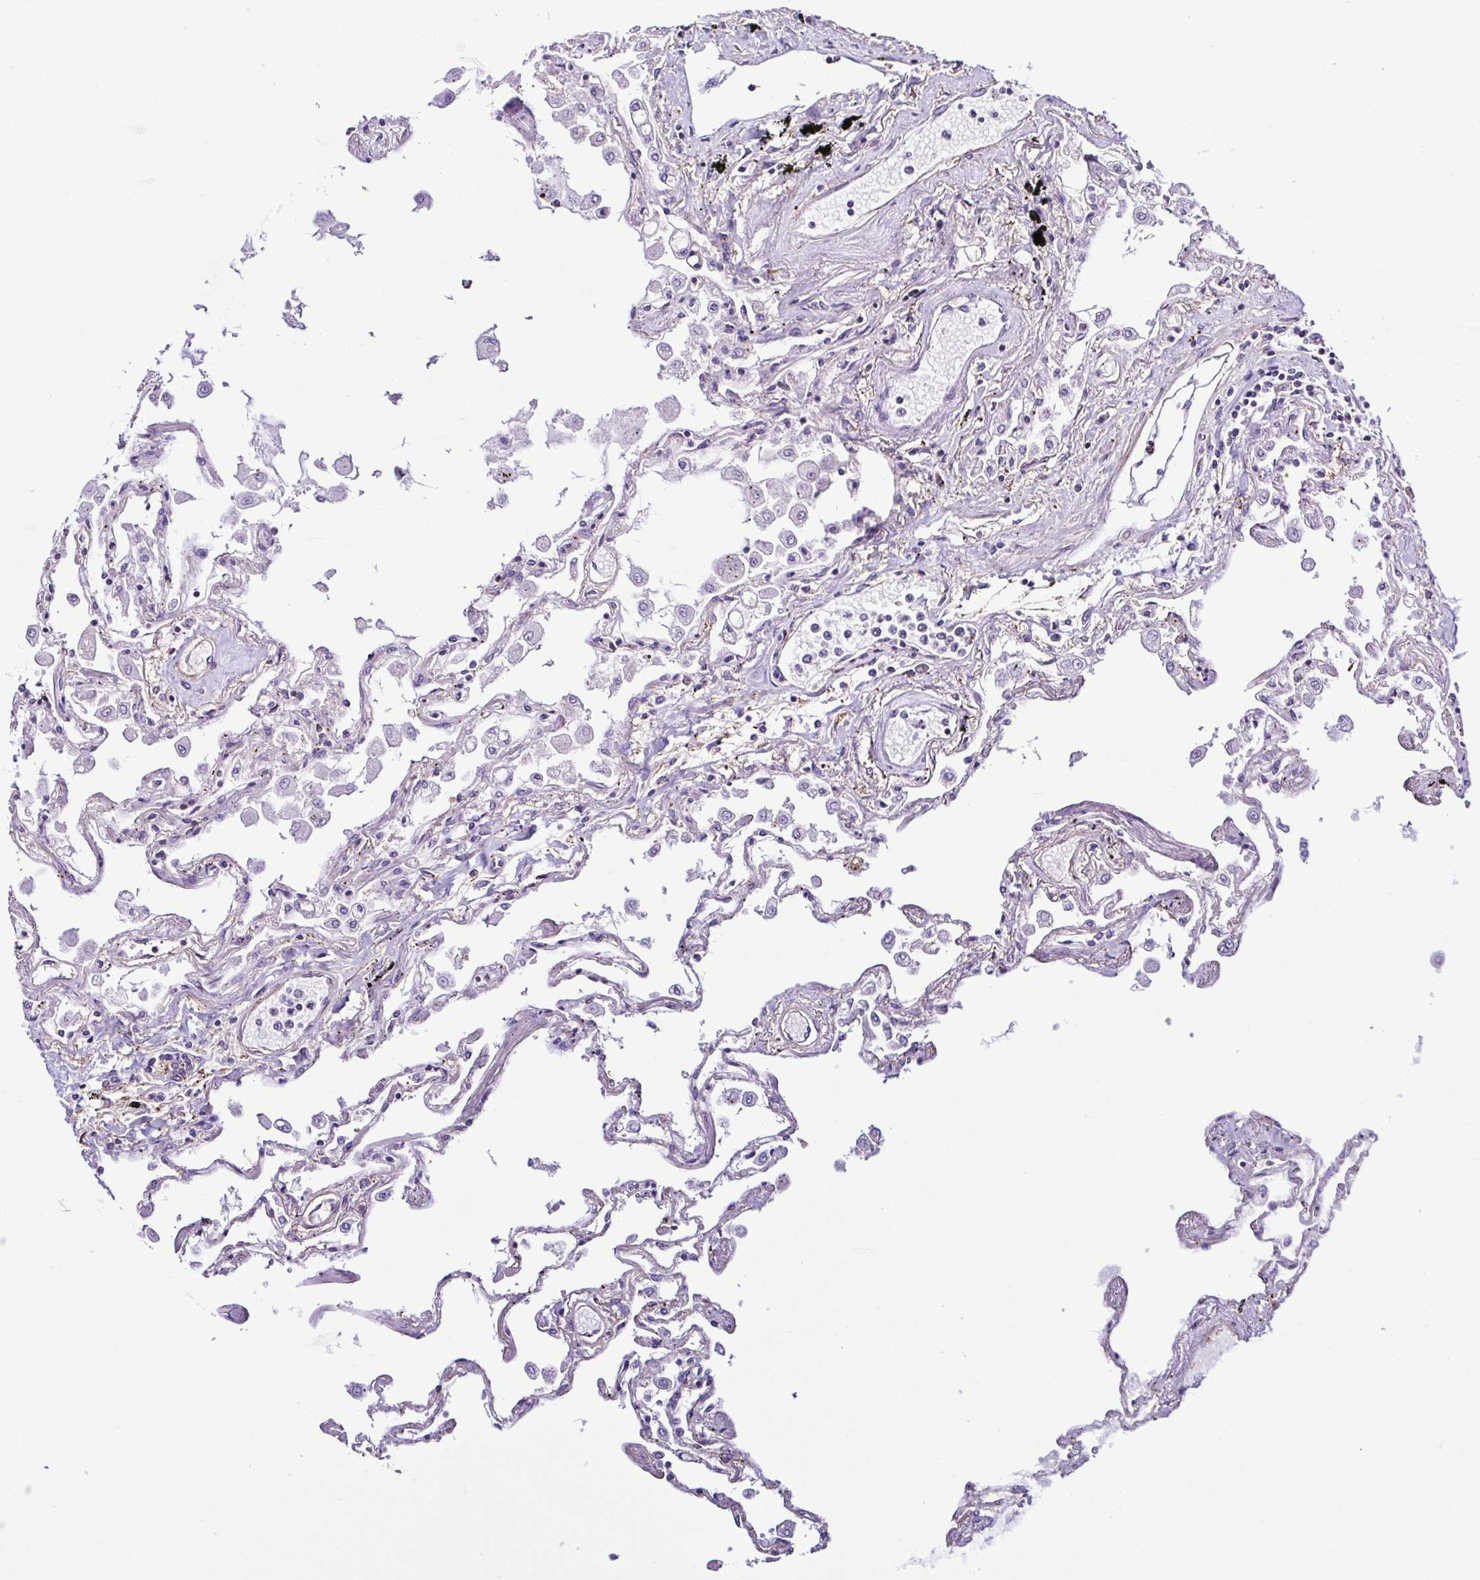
{"staining": {"intensity": "weak", "quantity": "<25%", "location": "cytoplasmic/membranous"}, "tissue": "lung", "cell_type": "Alveolar cells", "image_type": "normal", "snomed": [{"axis": "morphology", "description": "Normal tissue, NOS"}, {"axis": "morphology", "description": "Adenocarcinoma, NOS"}, {"axis": "topography", "description": "Cartilage tissue"}, {"axis": "topography", "description": "Lung"}], "caption": "Immunohistochemistry histopathology image of normal human lung stained for a protein (brown), which displays no positivity in alveolar cells.", "gene": "TNNT2", "patient": {"sex": "female", "age": 67}}